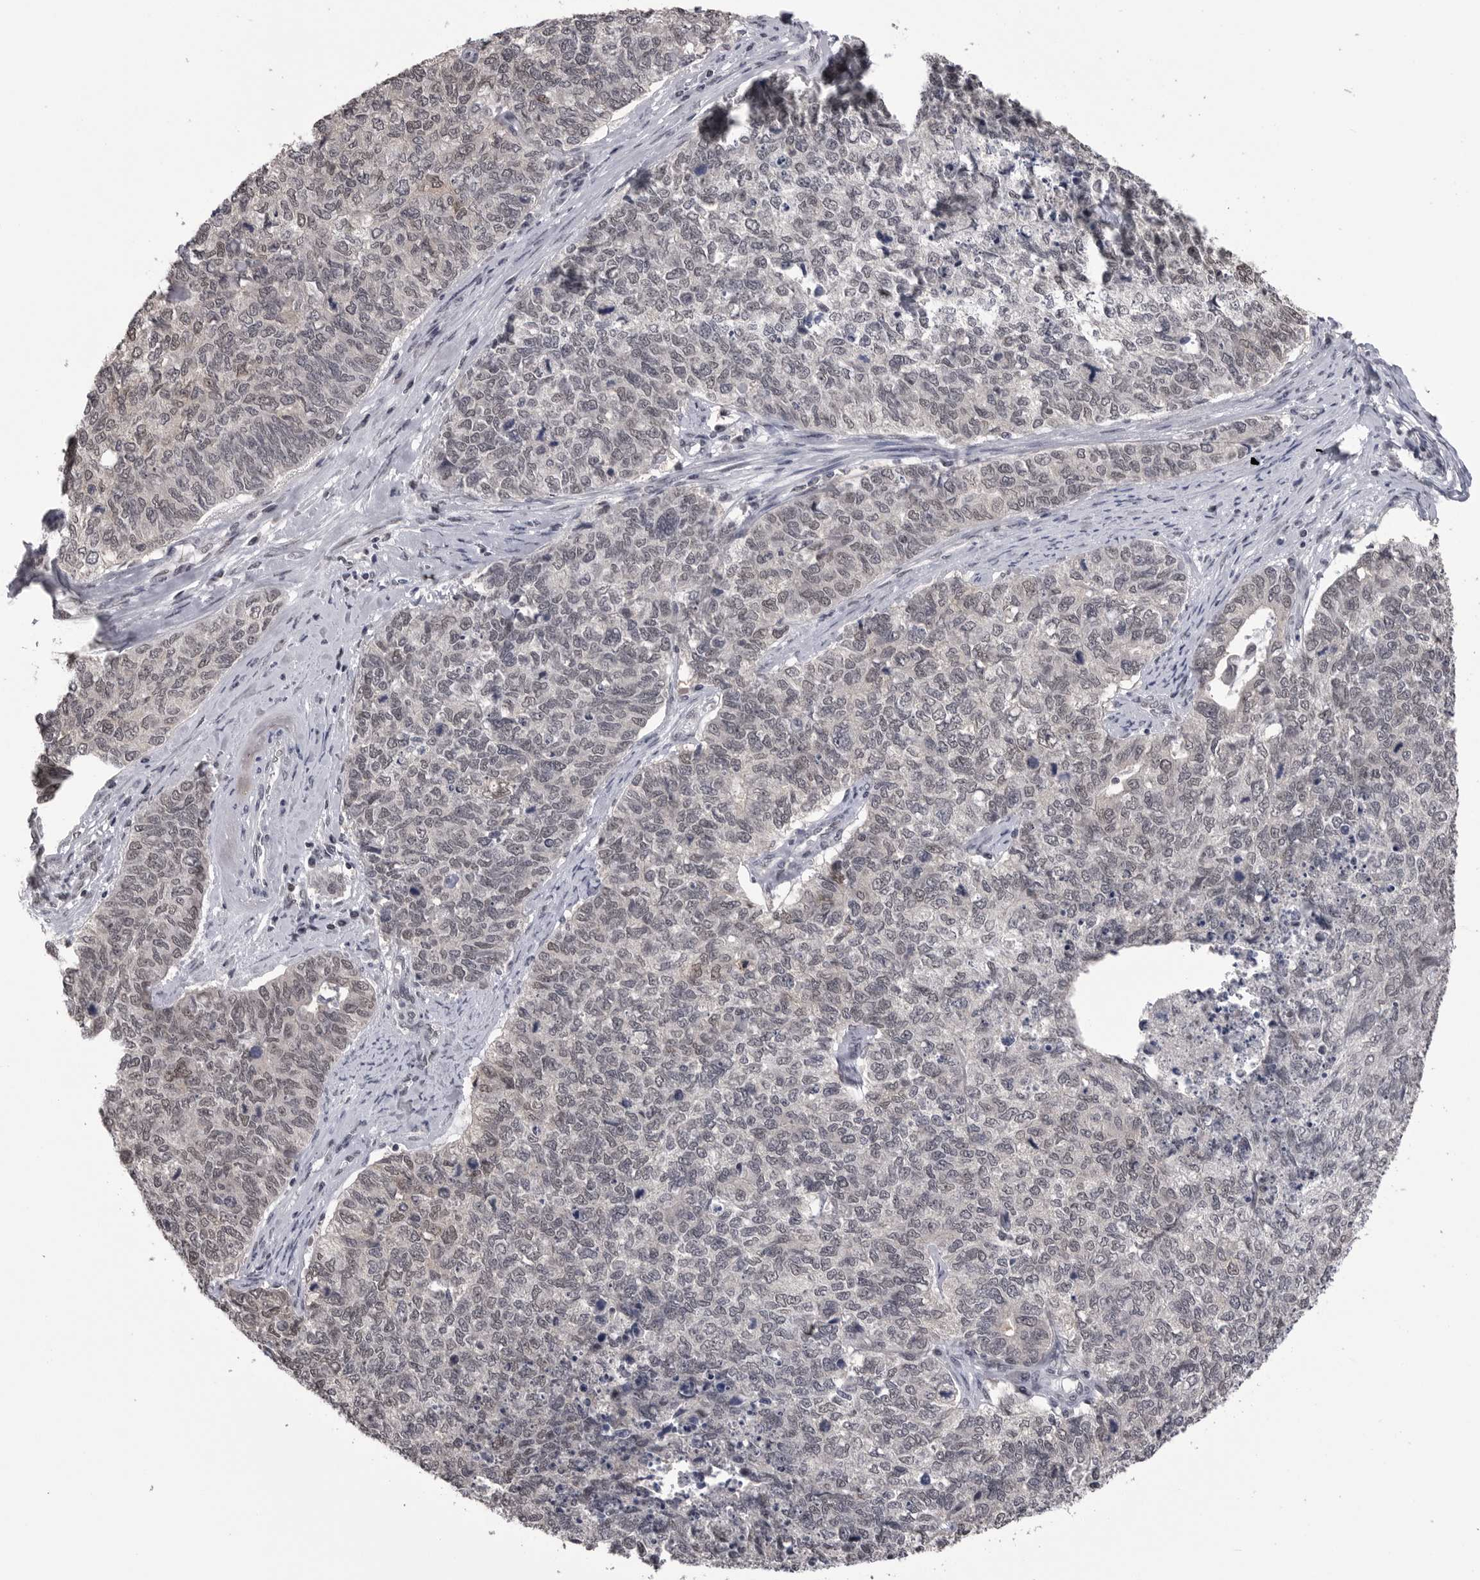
{"staining": {"intensity": "weak", "quantity": "25%-75%", "location": "nuclear"}, "tissue": "cervical cancer", "cell_type": "Tumor cells", "image_type": "cancer", "snomed": [{"axis": "morphology", "description": "Squamous cell carcinoma, NOS"}, {"axis": "topography", "description": "Cervix"}], "caption": "This image reveals immunohistochemistry (IHC) staining of human cervical squamous cell carcinoma, with low weak nuclear expression in about 25%-75% of tumor cells.", "gene": "DLG2", "patient": {"sex": "female", "age": 63}}